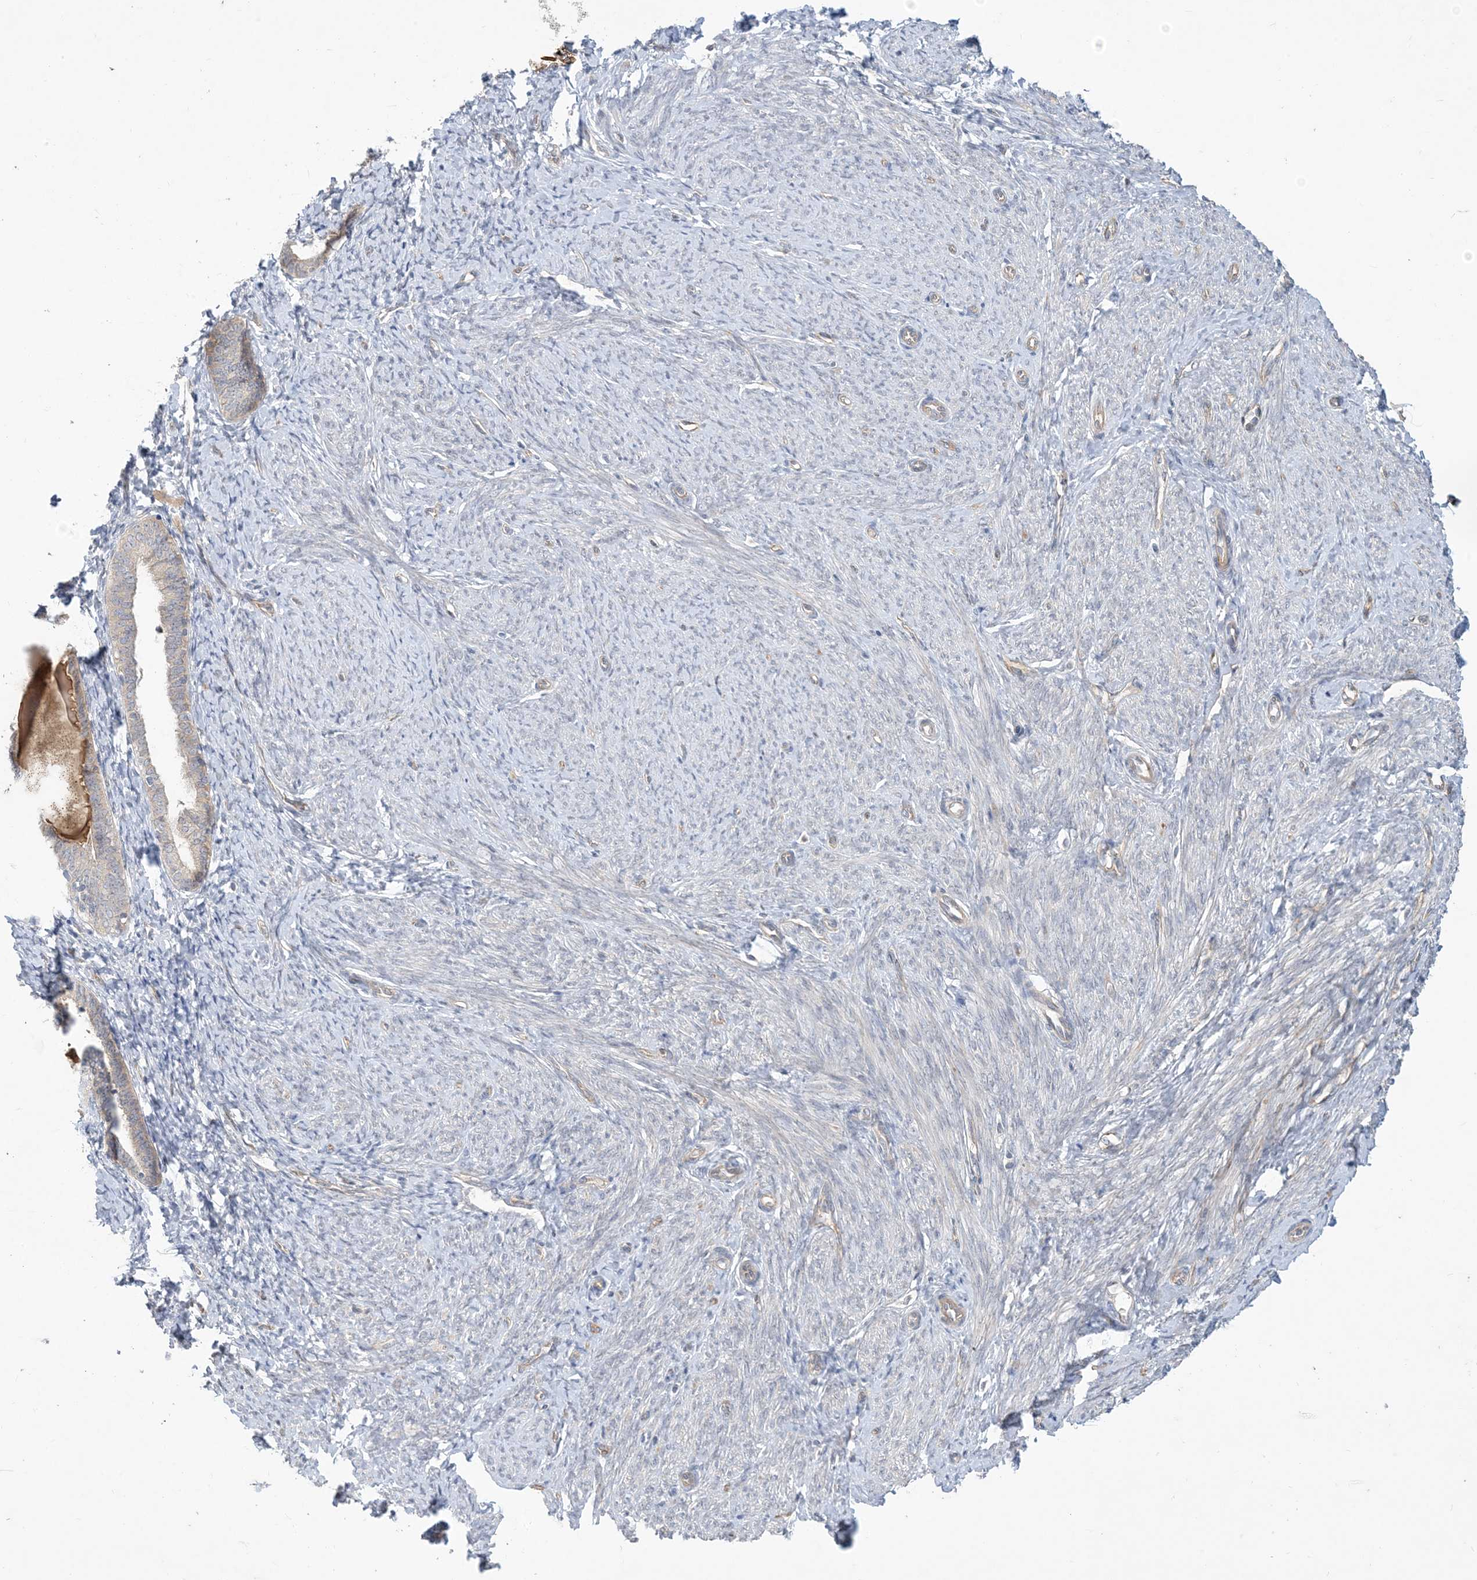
{"staining": {"intensity": "negative", "quantity": "none", "location": "none"}, "tissue": "endometrium", "cell_type": "Cells in endometrial stroma", "image_type": "normal", "snomed": [{"axis": "morphology", "description": "Normal tissue, NOS"}, {"axis": "topography", "description": "Endometrium"}], "caption": "Protein analysis of unremarkable endometrium shows no significant positivity in cells in endometrial stroma.", "gene": "CDS1", "patient": {"sex": "female", "age": 72}}